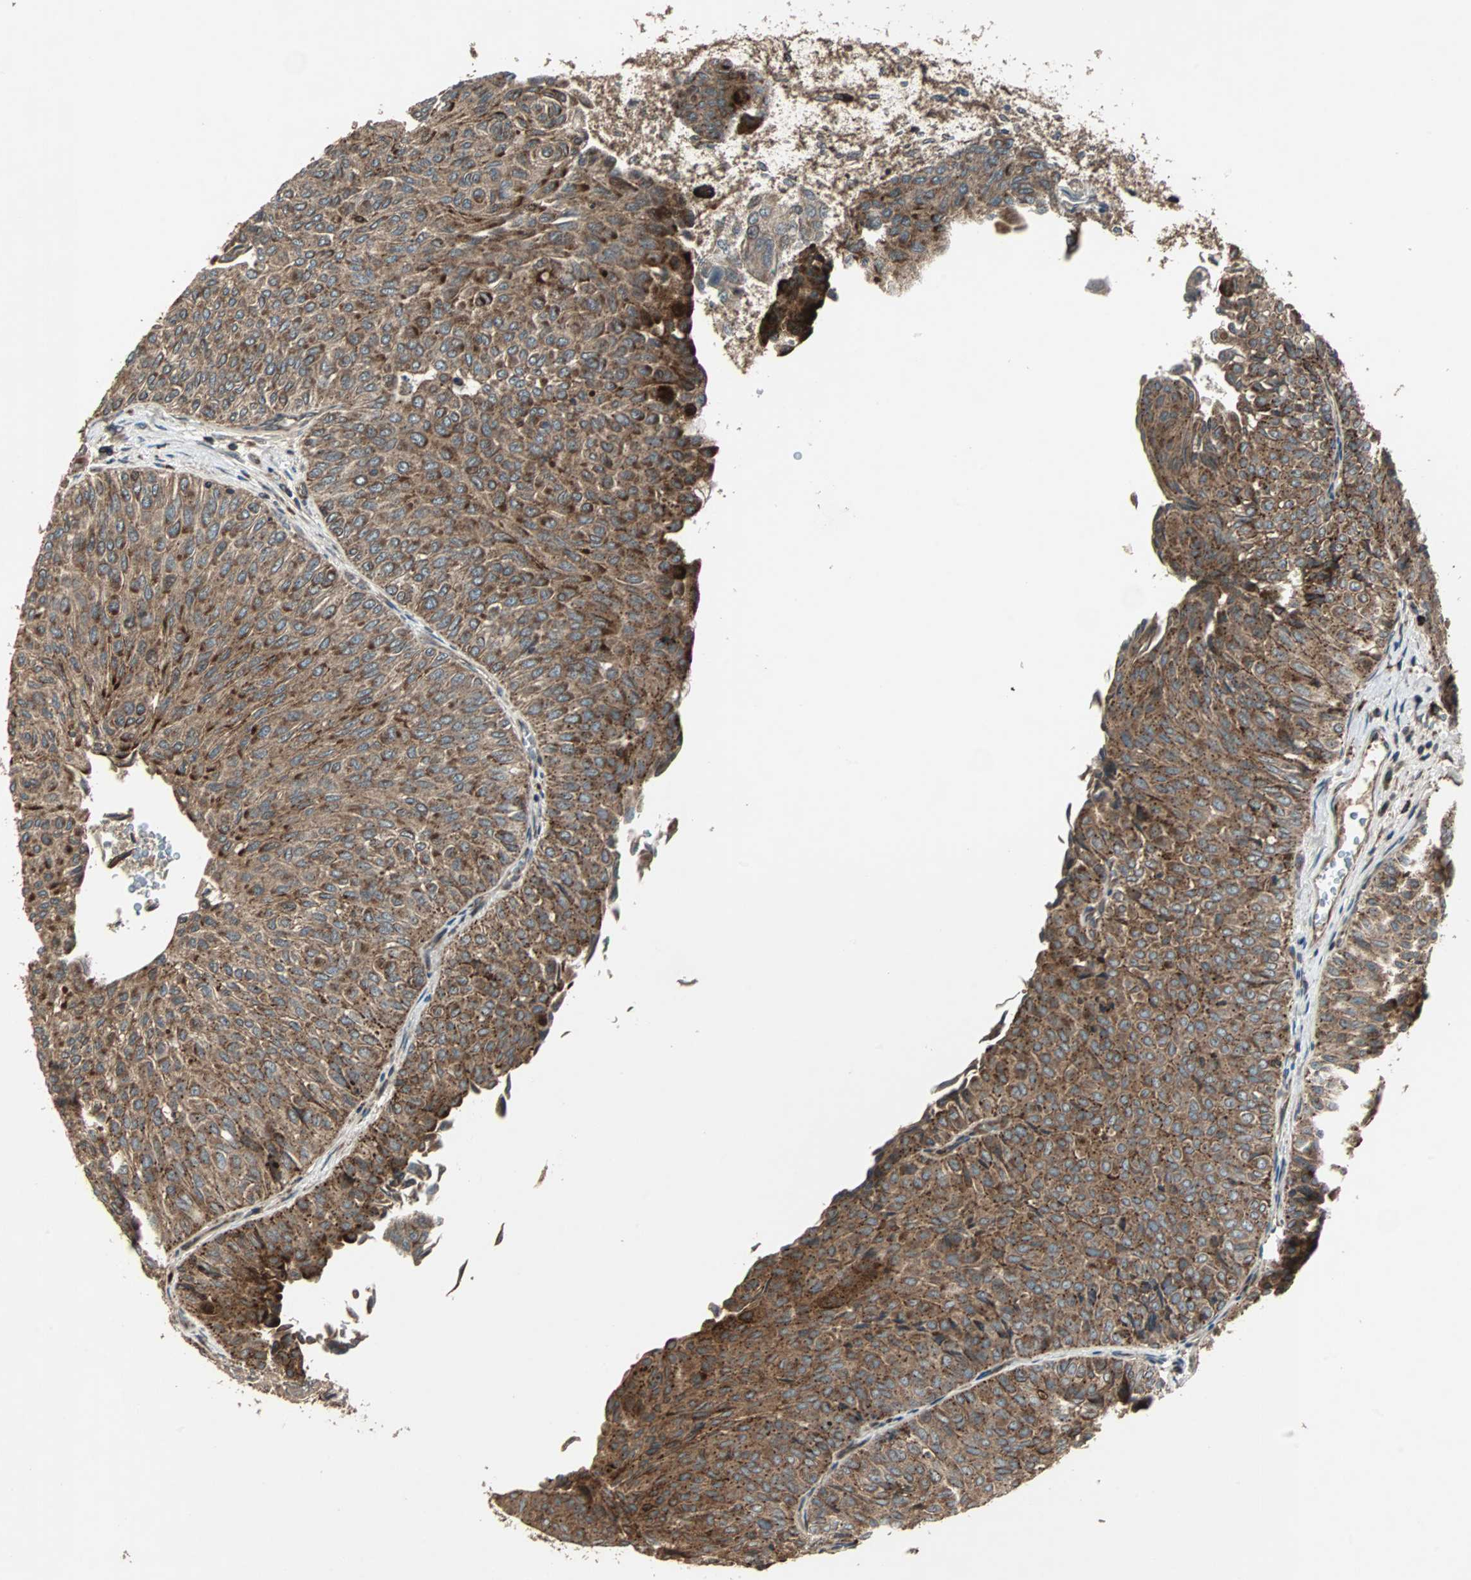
{"staining": {"intensity": "moderate", "quantity": ">75%", "location": "cytoplasmic/membranous"}, "tissue": "urothelial cancer", "cell_type": "Tumor cells", "image_type": "cancer", "snomed": [{"axis": "morphology", "description": "Urothelial carcinoma, Low grade"}, {"axis": "topography", "description": "Urinary bladder"}], "caption": "High-magnification brightfield microscopy of urothelial cancer stained with DAB (3,3'-diaminobenzidine) (brown) and counterstained with hematoxylin (blue). tumor cells exhibit moderate cytoplasmic/membranous positivity is seen in about>75% of cells. Ihc stains the protein of interest in brown and the nuclei are stained blue.", "gene": "RAB7A", "patient": {"sex": "male", "age": 78}}